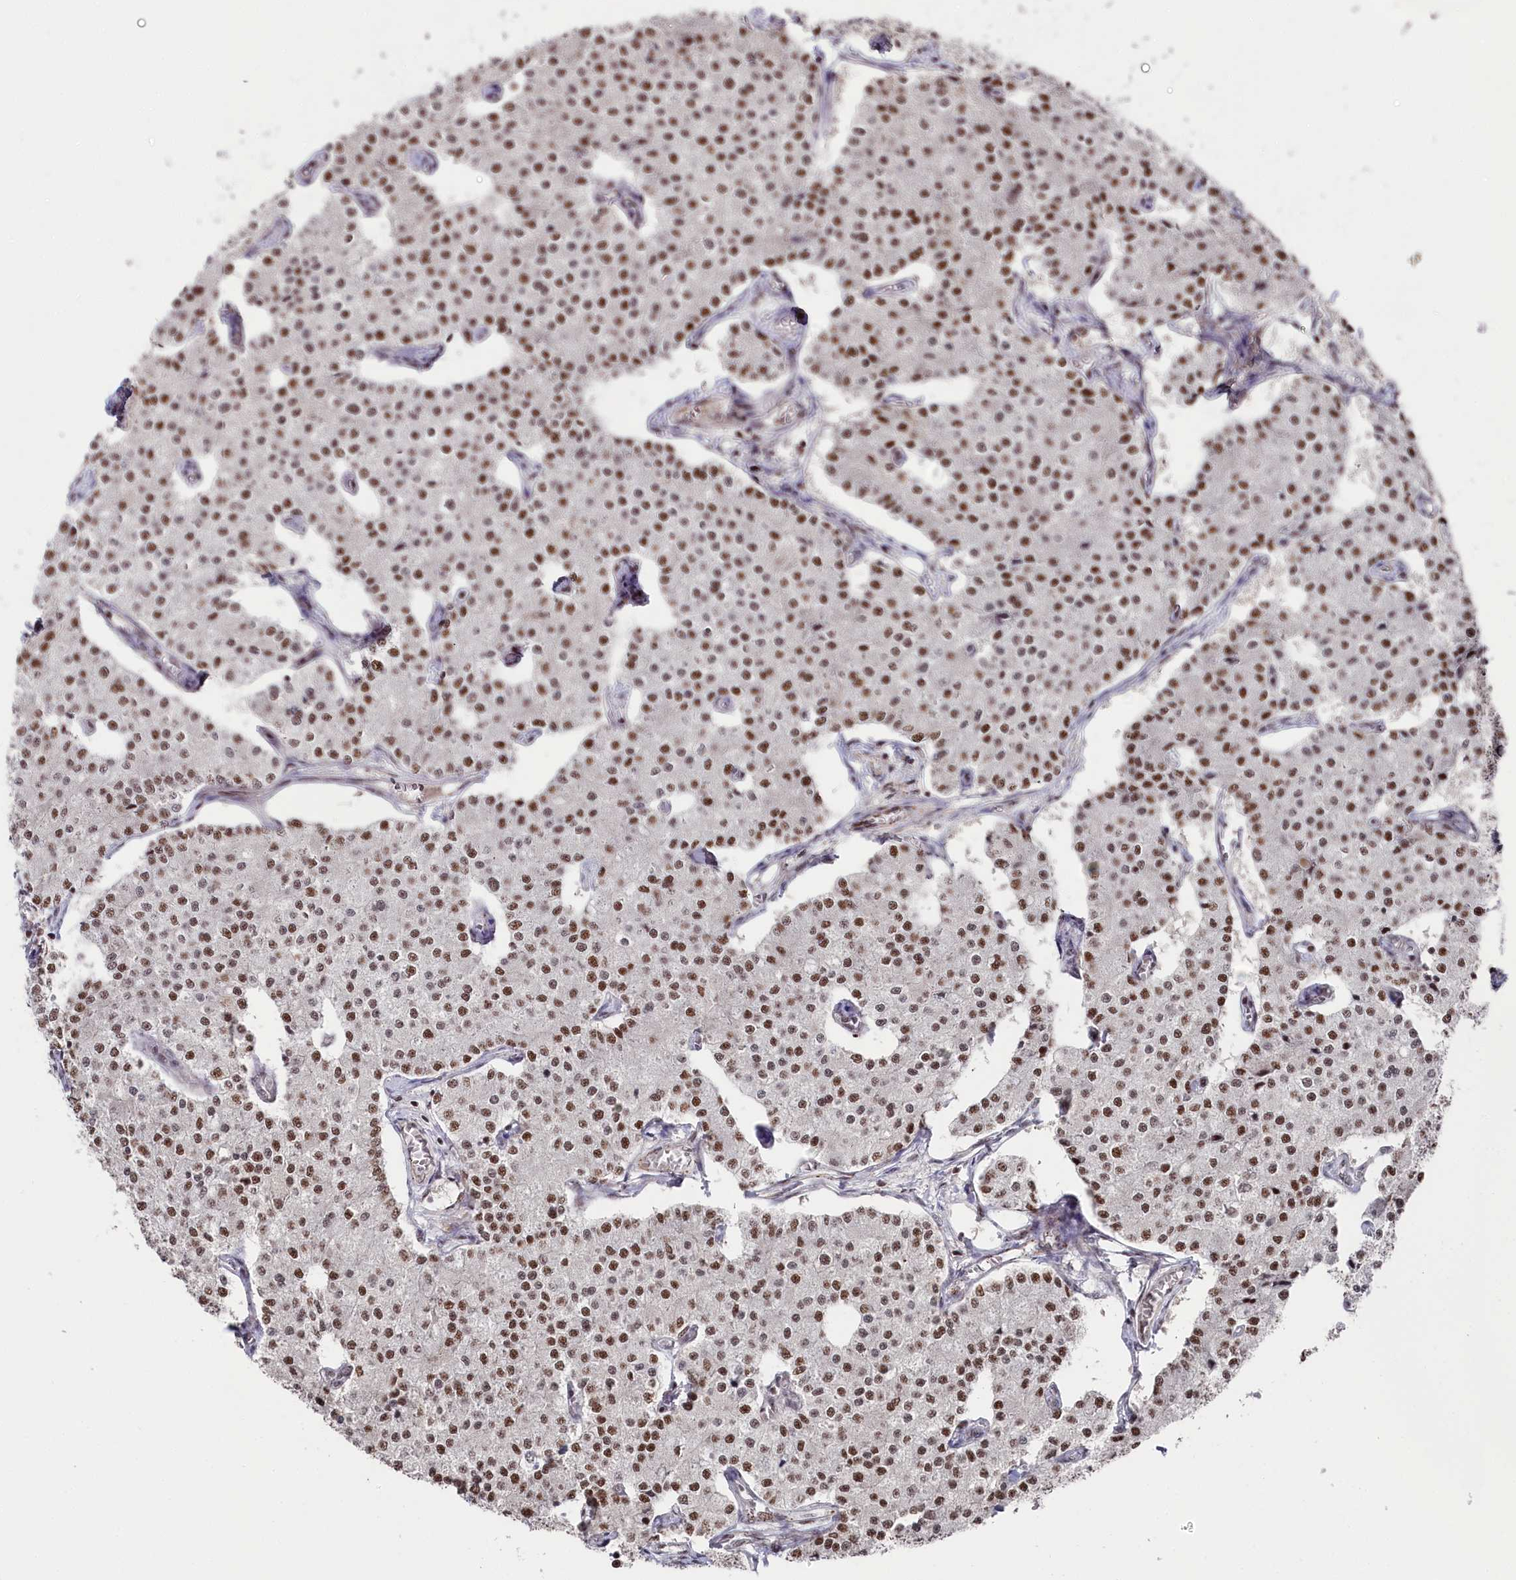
{"staining": {"intensity": "moderate", "quantity": ">75%", "location": "nuclear"}, "tissue": "carcinoid", "cell_type": "Tumor cells", "image_type": "cancer", "snomed": [{"axis": "morphology", "description": "Carcinoid, malignant, NOS"}, {"axis": "topography", "description": "Colon"}], "caption": "A brown stain shows moderate nuclear staining of a protein in human carcinoid tumor cells.", "gene": "POLR2H", "patient": {"sex": "female", "age": 52}}